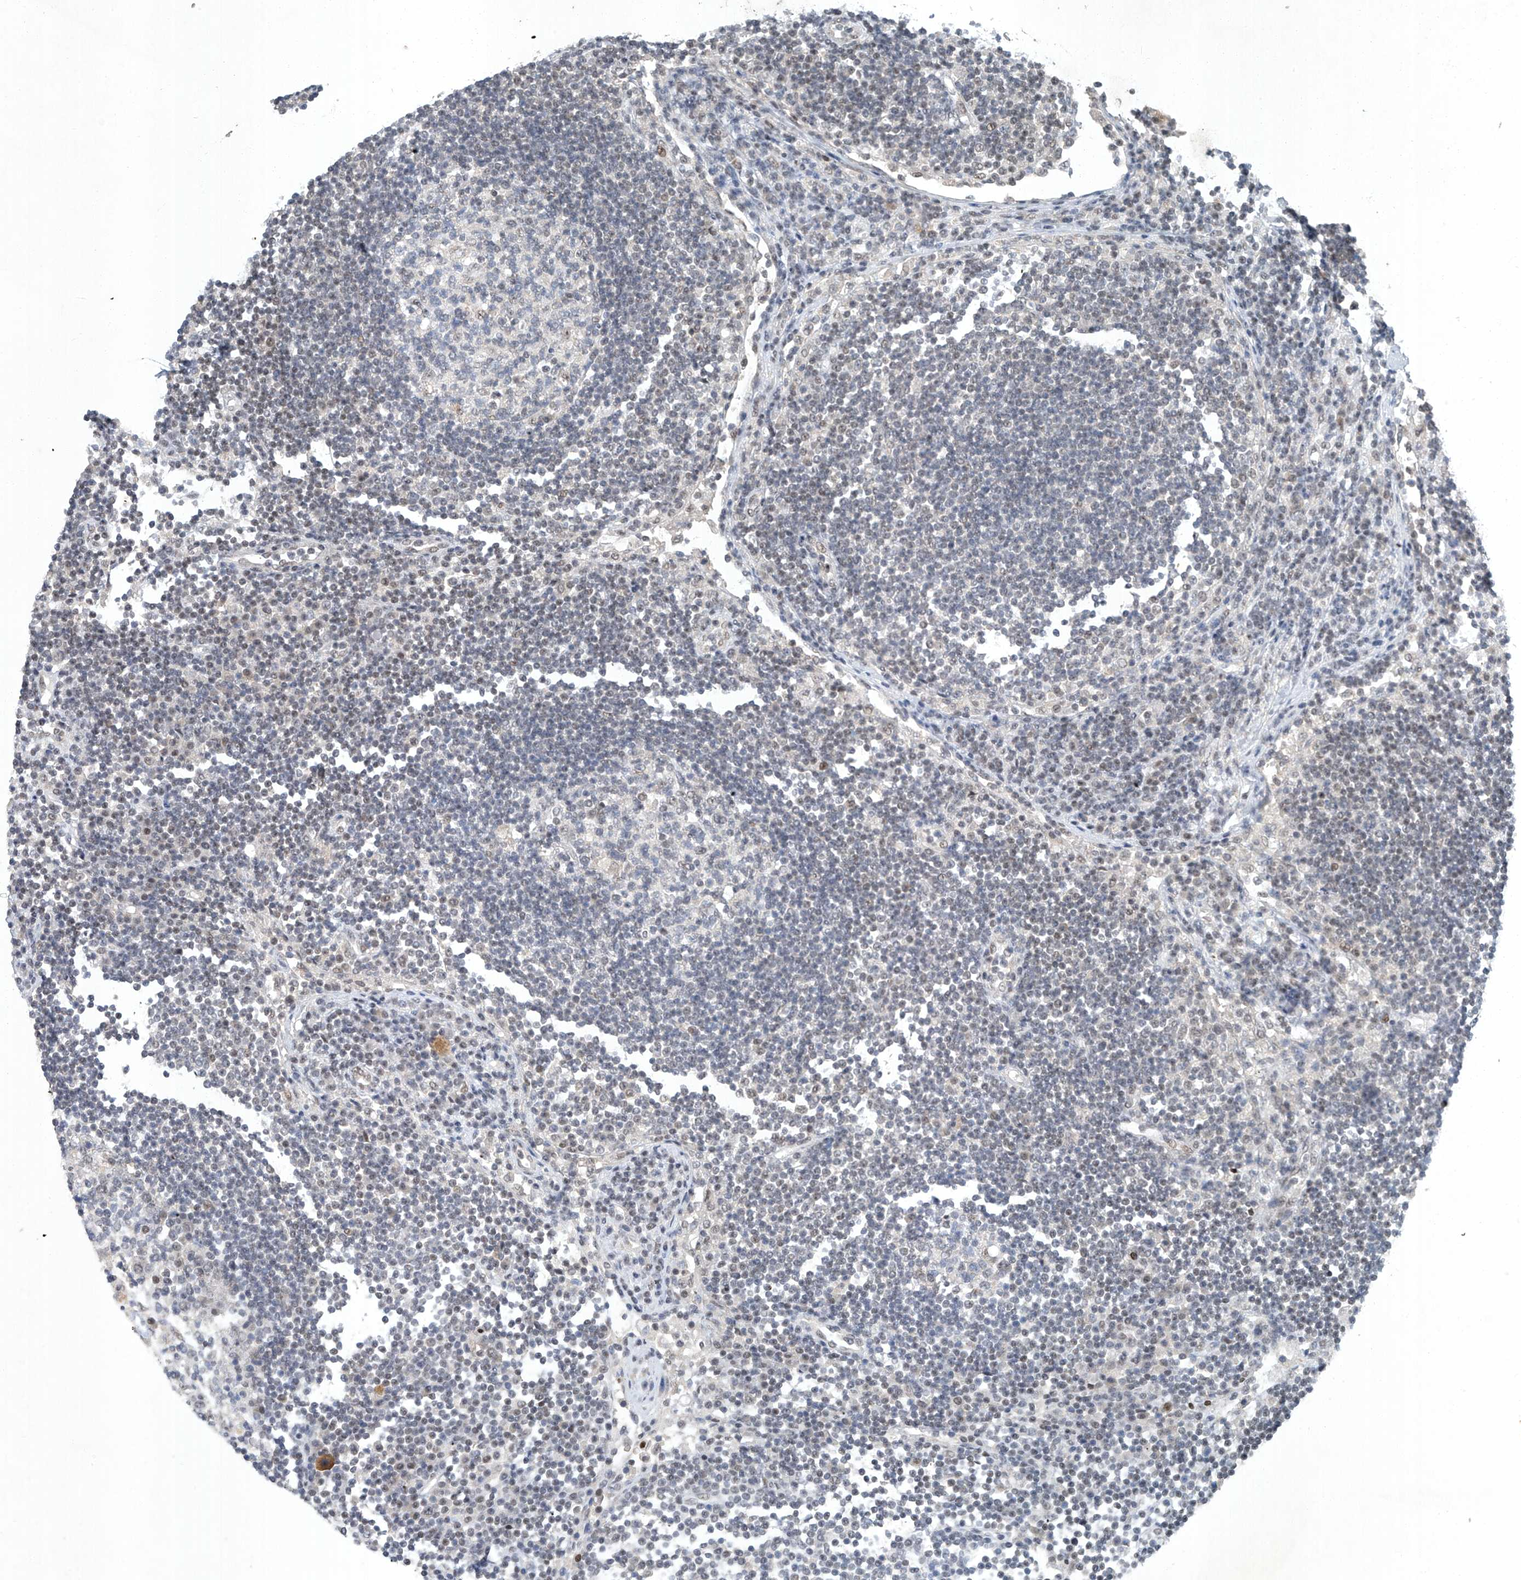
{"staining": {"intensity": "negative", "quantity": "none", "location": "none"}, "tissue": "lymph node", "cell_type": "Germinal center cells", "image_type": "normal", "snomed": [{"axis": "morphology", "description": "Normal tissue, NOS"}, {"axis": "topography", "description": "Lymph node"}], "caption": "This is an immunohistochemistry (IHC) photomicrograph of unremarkable lymph node. There is no expression in germinal center cells.", "gene": "TAF8", "patient": {"sex": "female", "age": 53}}